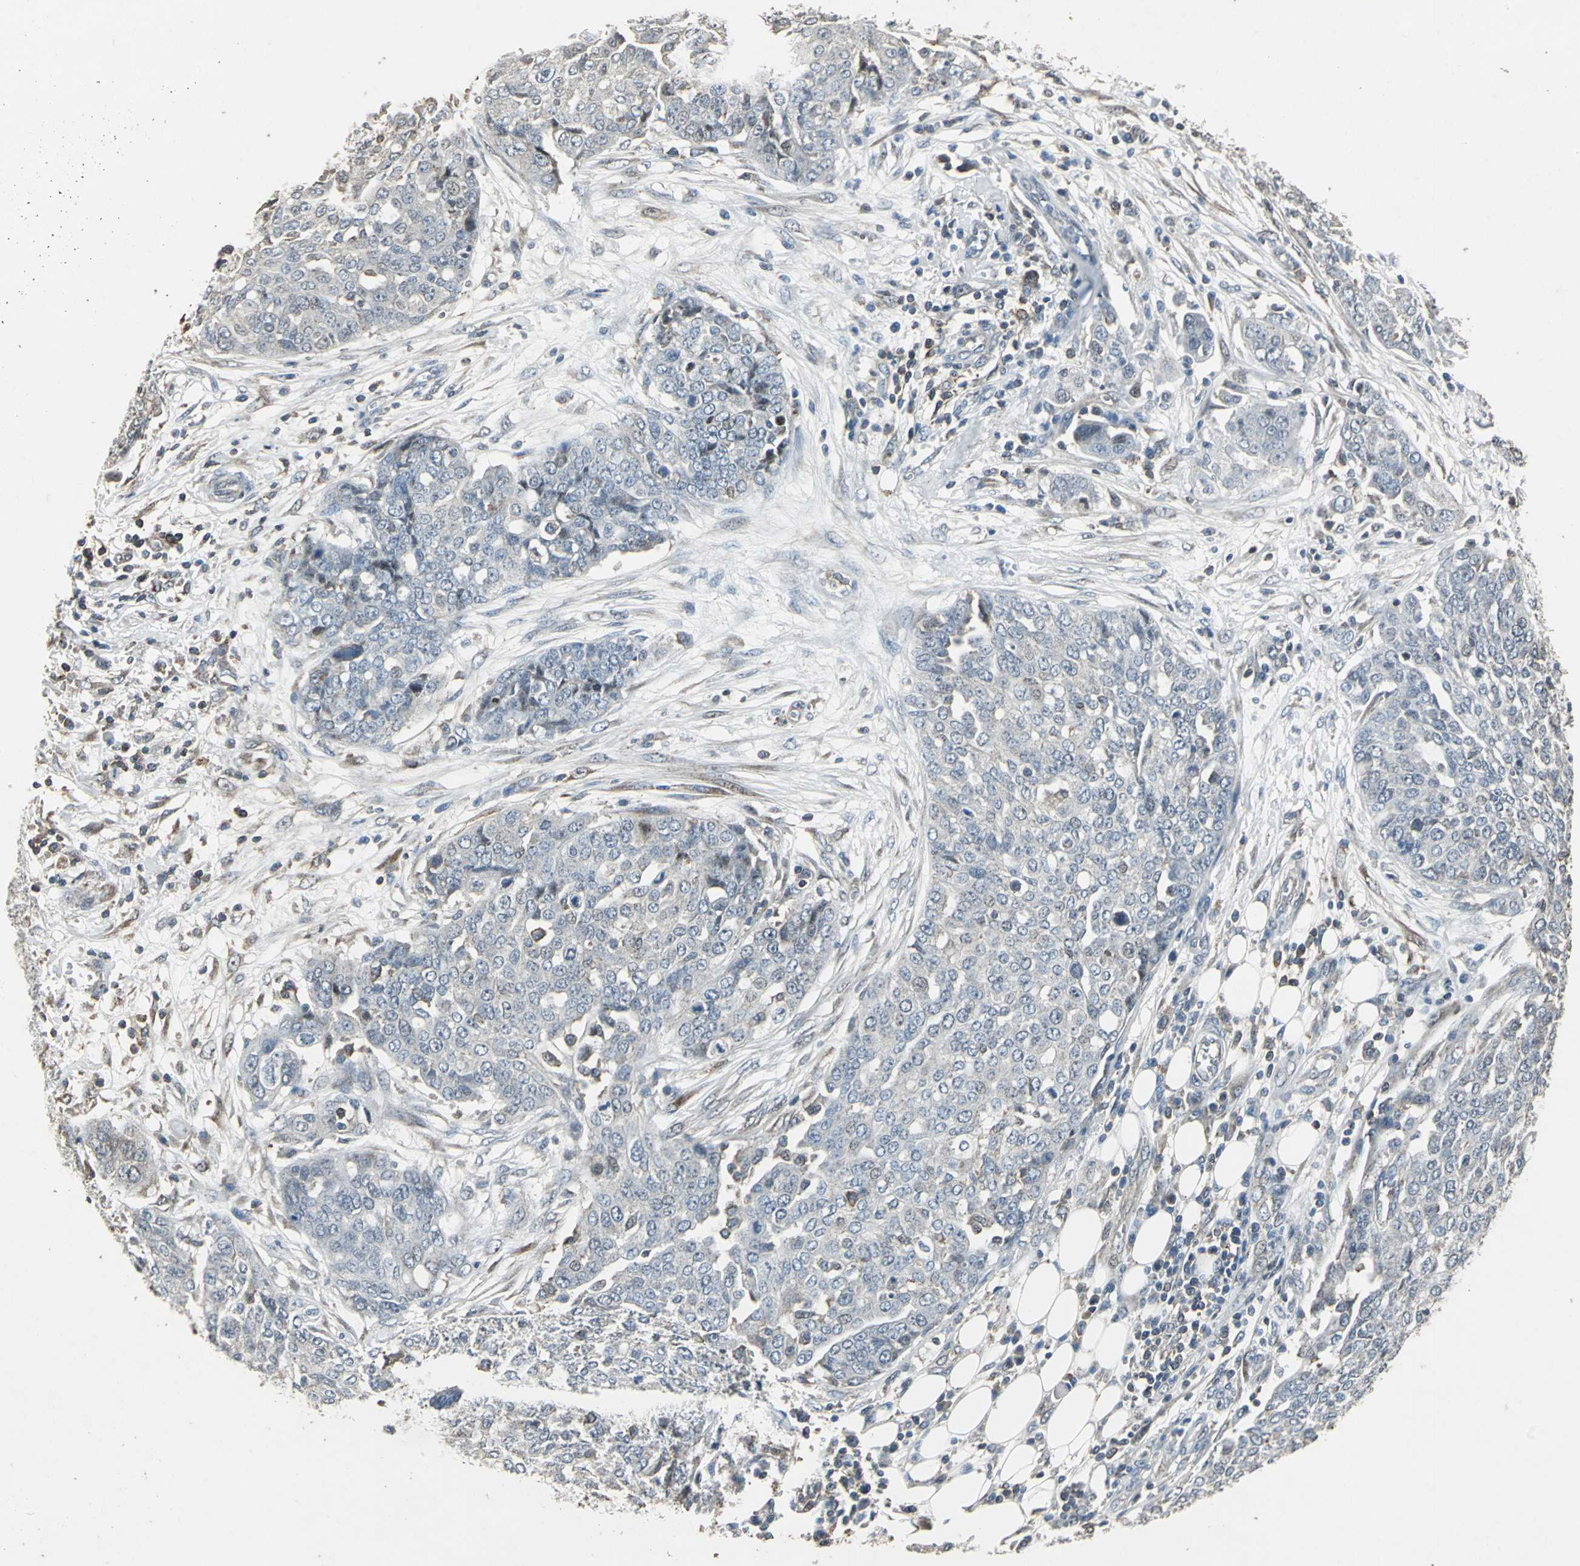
{"staining": {"intensity": "weak", "quantity": "<25%", "location": "cytoplasmic/membranous"}, "tissue": "ovarian cancer", "cell_type": "Tumor cells", "image_type": "cancer", "snomed": [{"axis": "morphology", "description": "Cystadenocarcinoma, serous, NOS"}, {"axis": "topography", "description": "Soft tissue"}, {"axis": "topography", "description": "Ovary"}], "caption": "IHC histopathology image of neoplastic tissue: human ovarian cancer (serous cystadenocarcinoma) stained with DAB shows no significant protein staining in tumor cells.", "gene": "DNAJB4", "patient": {"sex": "female", "age": 57}}